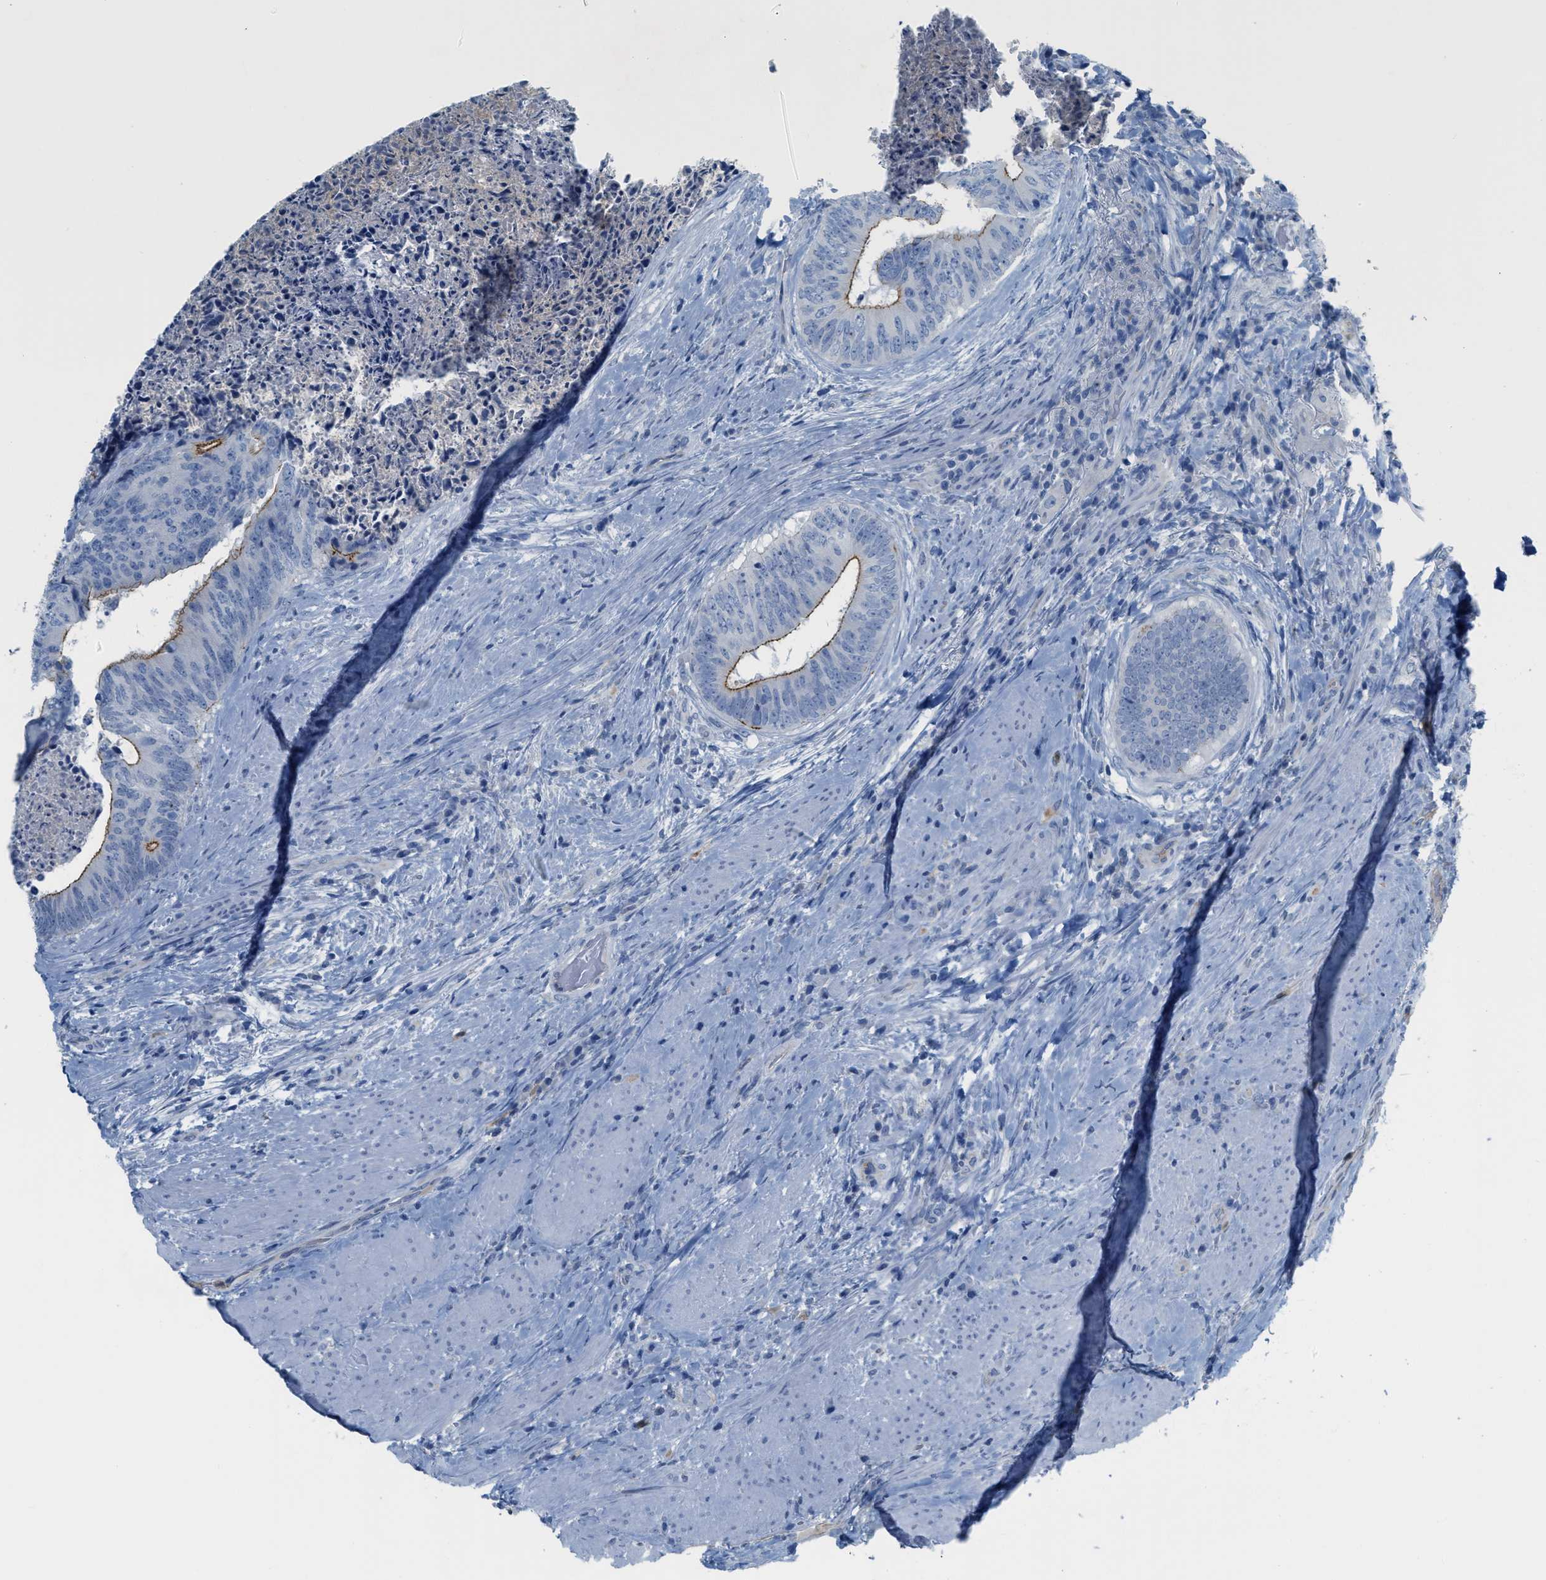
{"staining": {"intensity": "moderate", "quantity": "<25%", "location": "cytoplasmic/membranous"}, "tissue": "colorectal cancer", "cell_type": "Tumor cells", "image_type": "cancer", "snomed": [{"axis": "morphology", "description": "Adenocarcinoma, NOS"}, {"axis": "topography", "description": "Rectum"}], "caption": "Immunohistochemistry (IHC) staining of colorectal cancer (adenocarcinoma), which demonstrates low levels of moderate cytoplasmic/membranous staining in approximately <25% of tumor cells indicating moderate cytoplasmic/membranous protein staining. The staining was performed using DAB (brown) for protein detection and nuclei were counterstained in hematoxylin (blue).", "gene": "CRB3", "patient": {"sex": "male", "age": 72}}